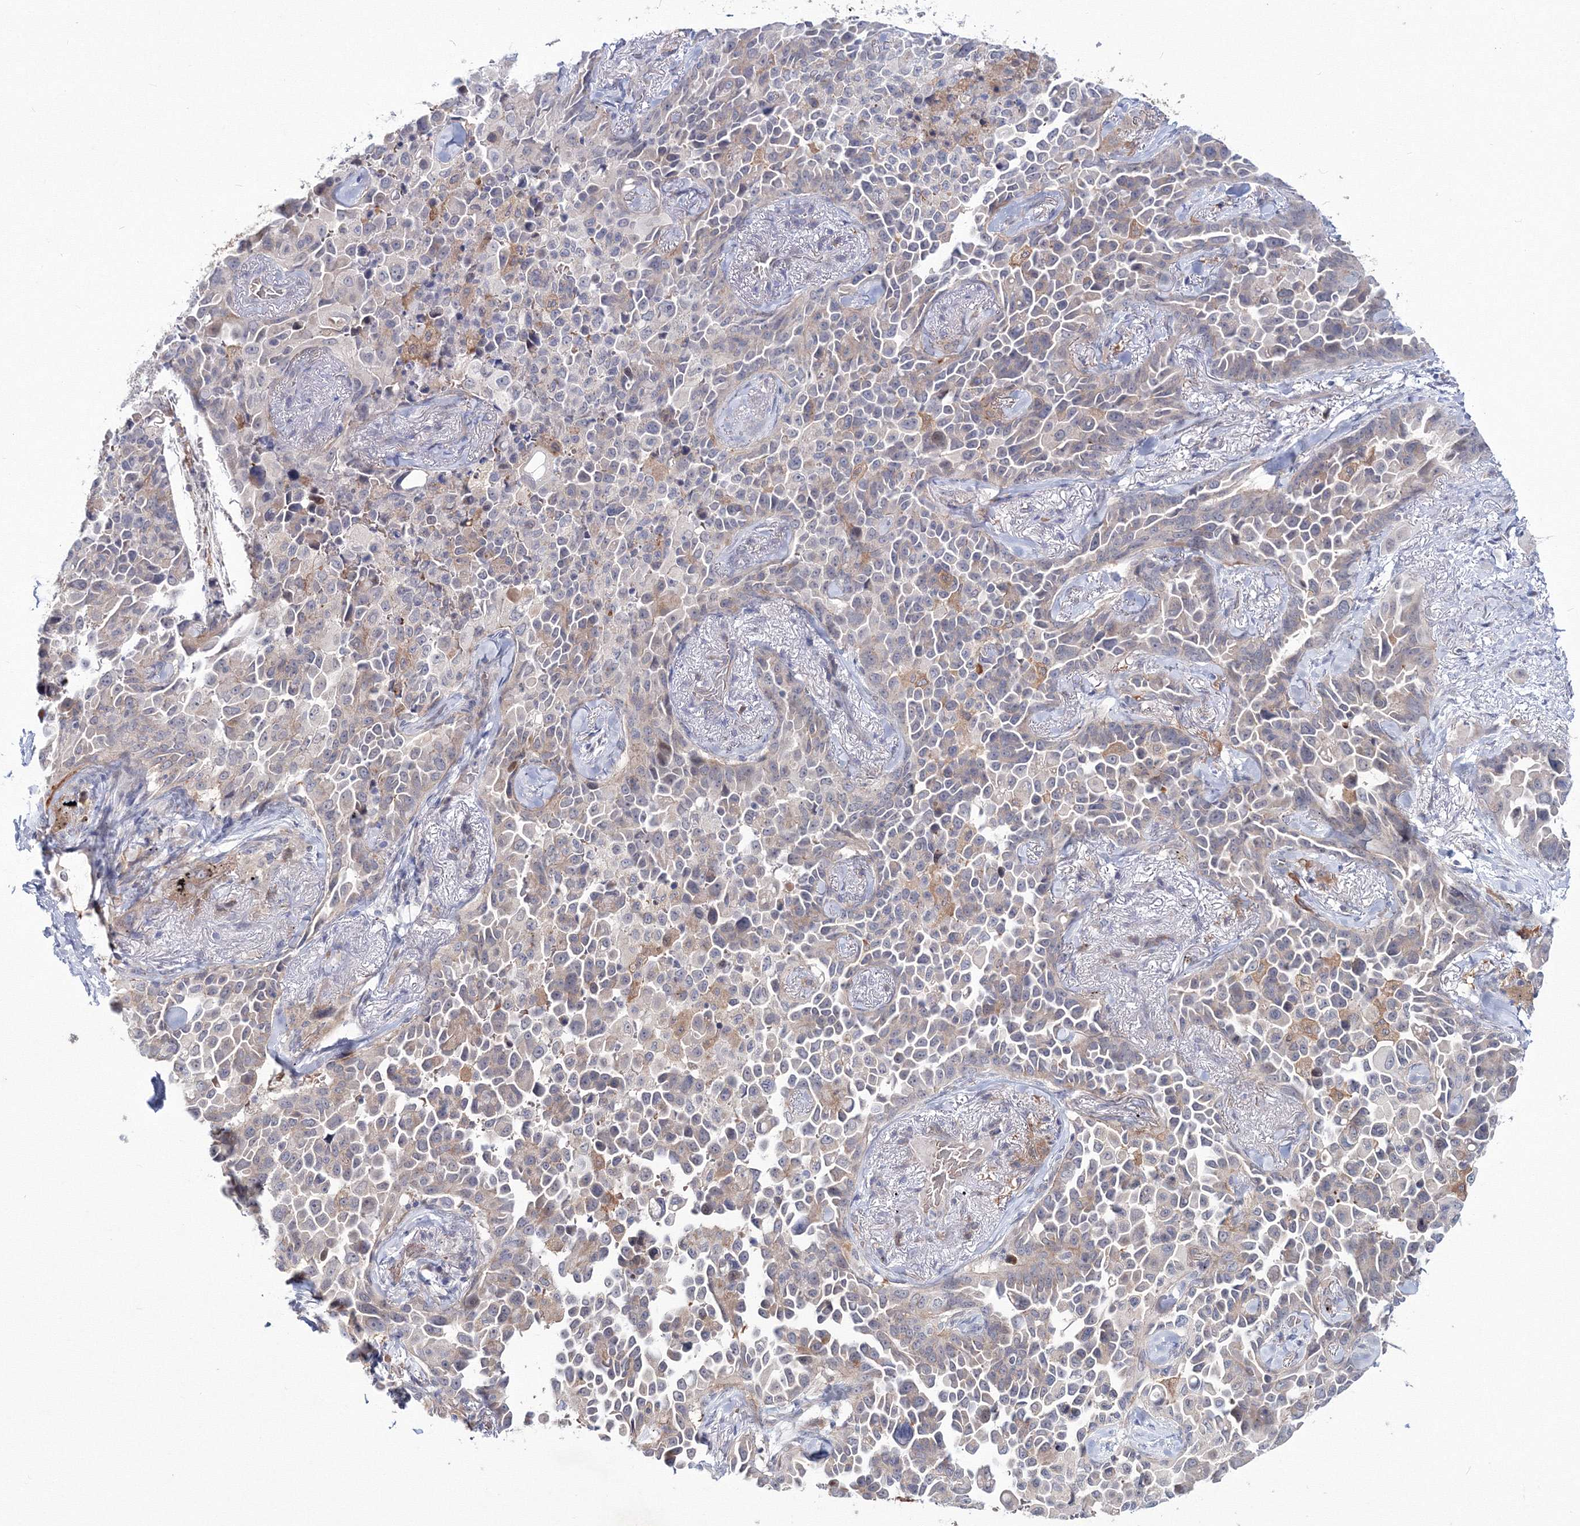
{"staining": {"intensity": "weak", "quantity": "25%-75%", "location": "cytoplasmic/membranous"}, "tissue": "lung cancer", "cell_type": "Tumor cells", "image_type": "cancer", "snomed": [{"axis": "morphology", "description": "Adenocarcinoma, NOS"}, {"axis": "topography", "description": "Lung"}], "caption": "Immunohistochemical staining of human lung adenocarcinoma demonstrates low levels of weak cytoplasmic/membranous staining in approximately 25%-75% of tumor cells. The protein of interest is shown in brown color, while the nuclei are stained blue.", "gene": "C11orf52", "patient": {"sex": "female", "age": 67}}